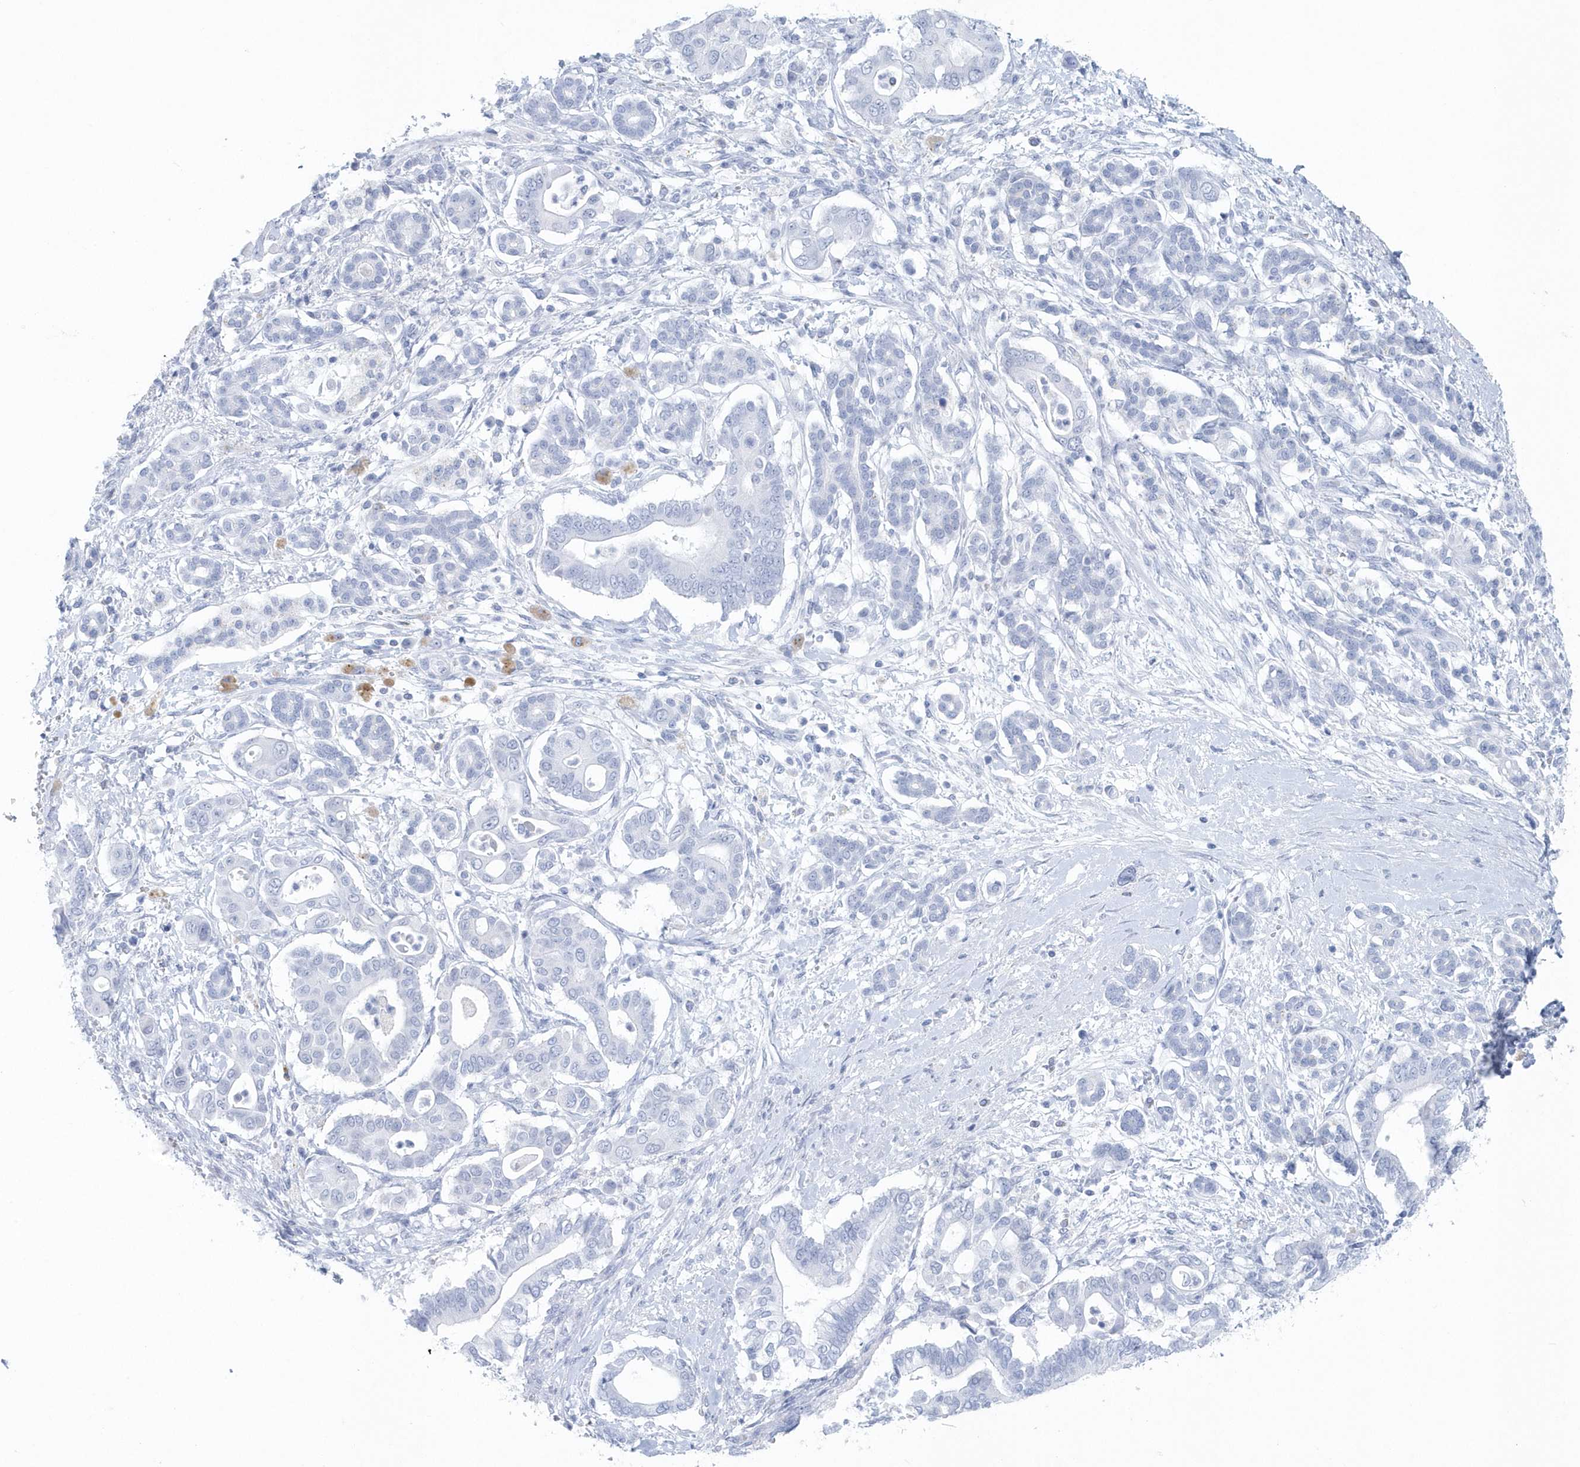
{"staining": {"intensity": "negative", "quantity": "none", "location": "none"}, "tissue": "pancreatic cancer", "cell_type": "Tumor cells", "image_type": "cancer", "snomed": [{"axis": "morphology", "description": "Adenocarcinoma, NOS"}, {"axis": "topography", "description": "Pancreas"}], "caption": "IHC histopathology image of neoplastic tissue: pancreatic cancer stained with DAB demonstrates no significant protein staining in tumor cells.", "gene": "PTPRO", "patient": {"sex": "male", "age": 68}}